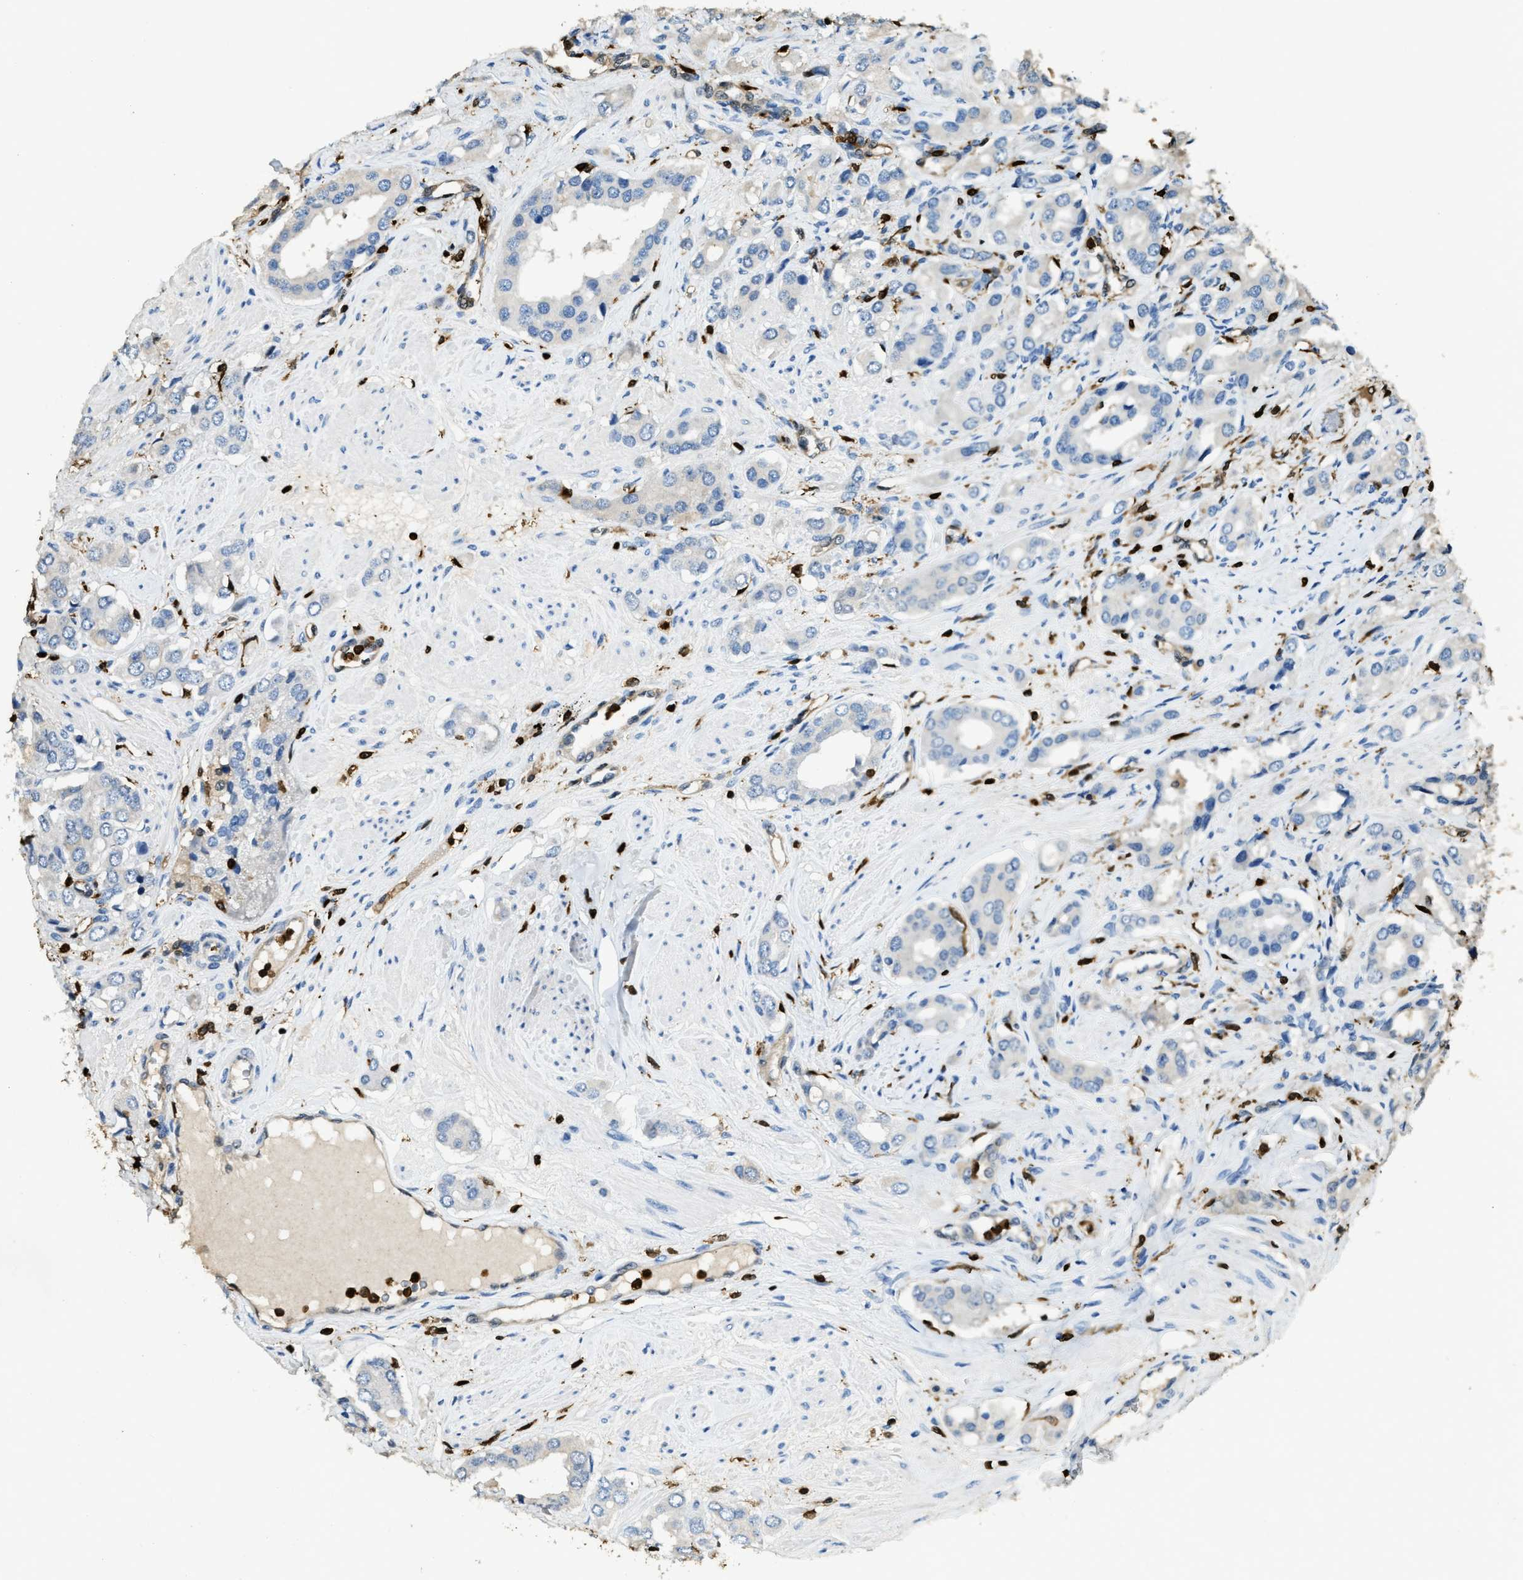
{"staining": {"intensity": "negative", "quantity": "none", "location": "none"}, "tissue": "prostate cancer", "cell_type": "Tumor cells", "image_type": "cancer", "snomed": [{"axis": "morphology", "description": "Adenocarcinoma, High grade"}, {"axis": "topography", "description": "Prostate"}], "caption": "High magnification brightfield microscopy of prostate high-grade adenocarcinoma stained with DAB (brown) and counterstained with hematoxylin (blue): tumor cells show no significant expression. (Stains: DAB immunohistochemistry (IHC) with hematoxylin counter stain, Microscopy: brightfield microscopy at high magnification).", "gene": "ARHGDIB", "patient": {"sex": "male", "age": 52}}